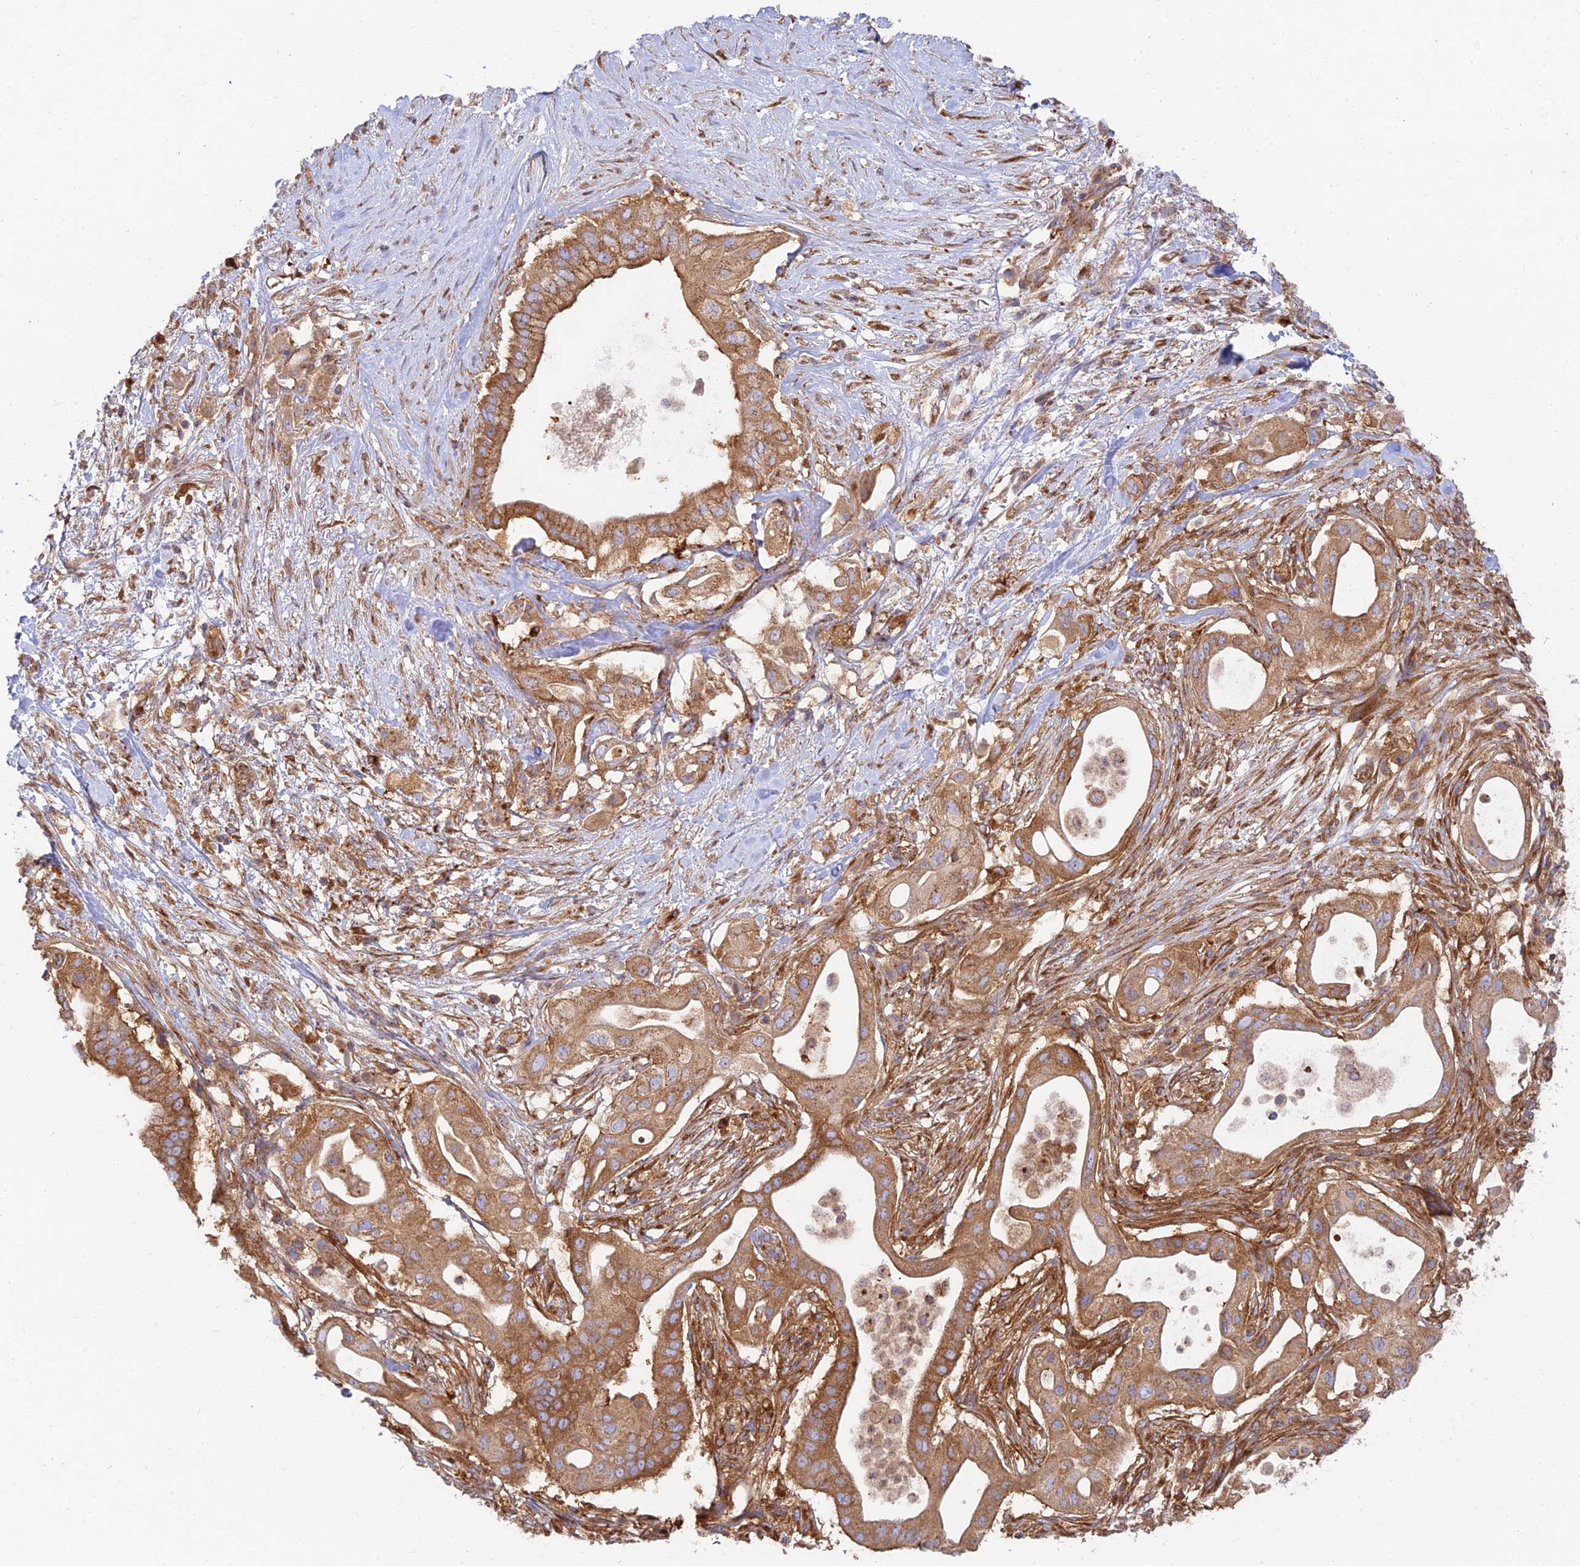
{"staining": {"intensity": "moderate", "quantity": ">75%", "location": "cytoplasmic/membranous"}, "tissue": "pancreatic cancer", "cell_type": "Tumor cells", "image_type": "cancer", "snomed": [{"axis": "morphology", "description": "Adenocarcinoma, NOS"}, {"axis": "topography", "description": "Pancreas"}], "caption": "This image demonstrates pancreatic cancer (adenocarcinoma) stained with immunohistochemistry (IHC) to label a protein in brown. The cytoplasmic/membranous of tumor cells show moderate positivity for the protein. Nuclei are counter-stained blue.", "gene": "GOLGA3", "patient": {"sex": "male", "age": 68}}